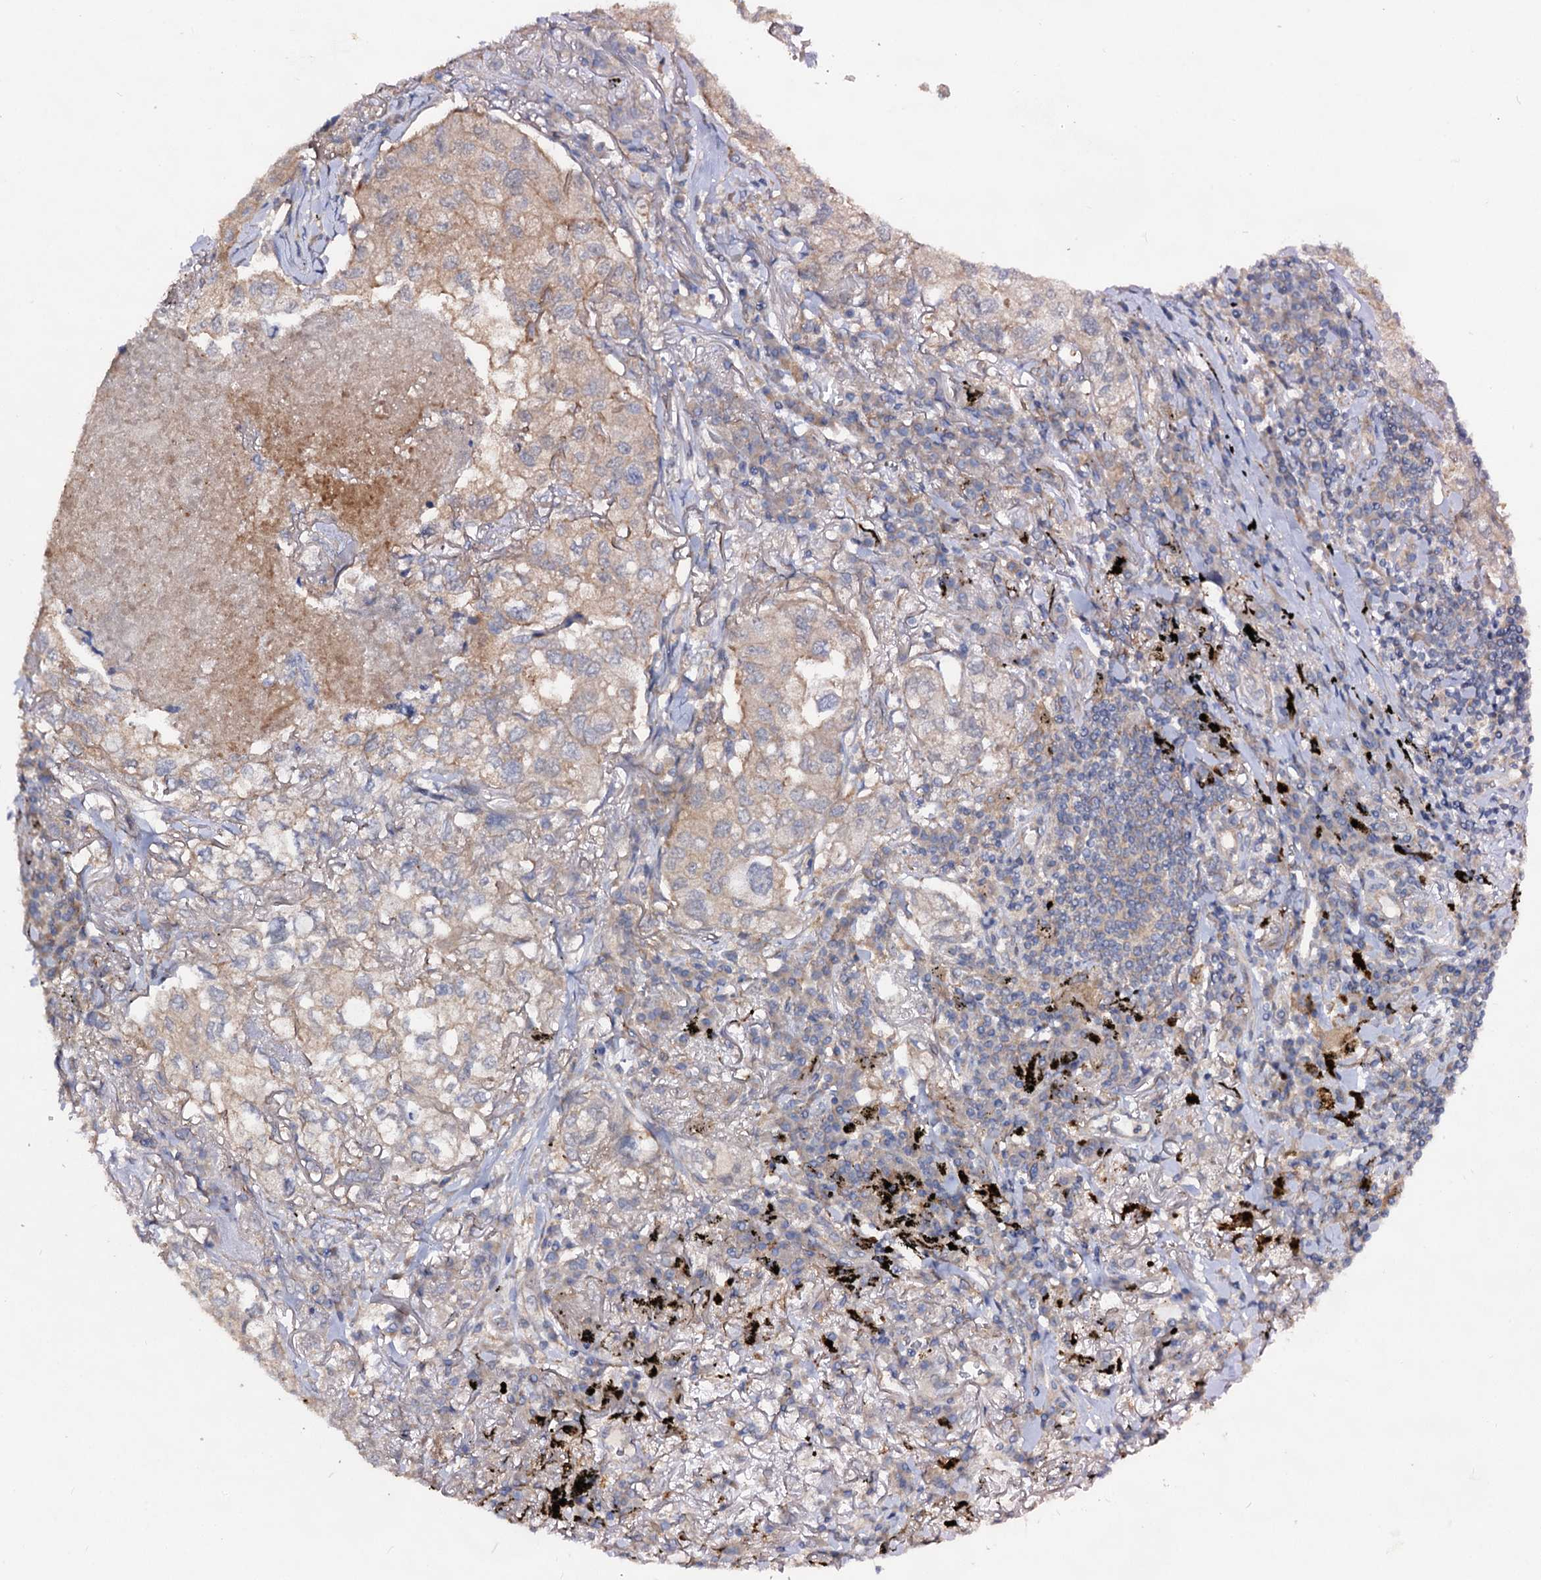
{"staining": {"intensity": "weak", "quantity": "<25%", "location": "cytoplasmic/membranous"}, "tissue": "lung cancer", "cell_type": "Tumor cells", "image_type": "cancer", "snomed": [{"axis": "morphology", "description": "Adenocarcinoma, NOS"}, {"axis": "topography", "description": "Lung"}], "caption": "Immunohistochemistry (IHC) micrograph of neoplastic tissue: human lung adenocarcinoma stained with DAB exhibits no significant protein expression in tumor cells.", "gene": "VPS29", "patient": {"sex": "male", "age": 65}}